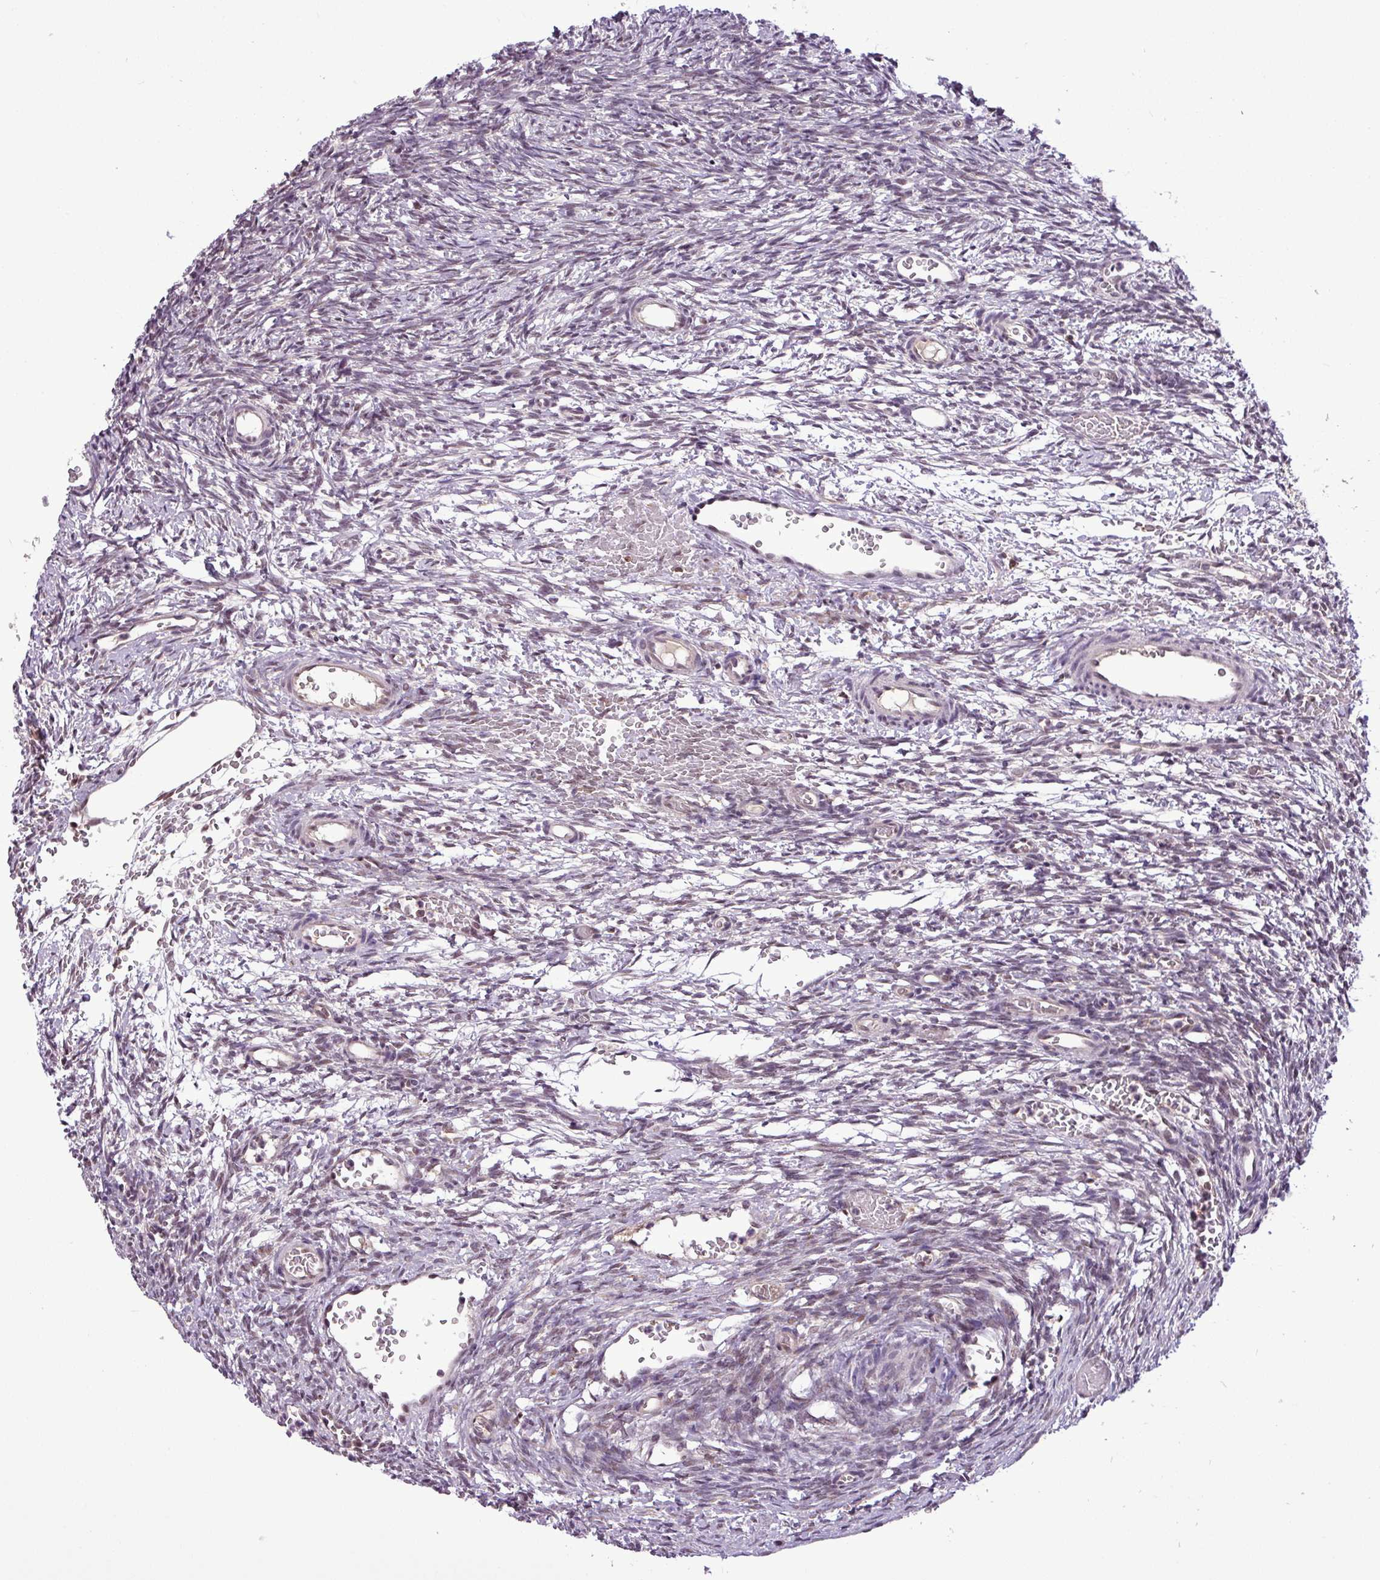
{"staining": {"intensity": "weak", "quantity": "25%-75%", "location": "nuclear"}, "tissue": "ovary", "cell_type": "Ovarian stroma cells", "image_type": "normal", "snomed": [{"axis": "morphology", "description": "Normal tissue, NOS"}, {"axis": "topography", "description": "Ovary"}], "caption": "IHC staining of benign ovary, which reveals low levels of weak nuclear expression in approximately 25%-75% of ovarian stroma cells indicating weak nuclear protein positivity. The staining was performed using DAB (3,3'-diaminobenzidine) (brown) for protein detection and nuclei were counterstained in hematoxylin (blue).", "gene": "MFHAS1", "patient": {"sex": "female", "age": 39}}